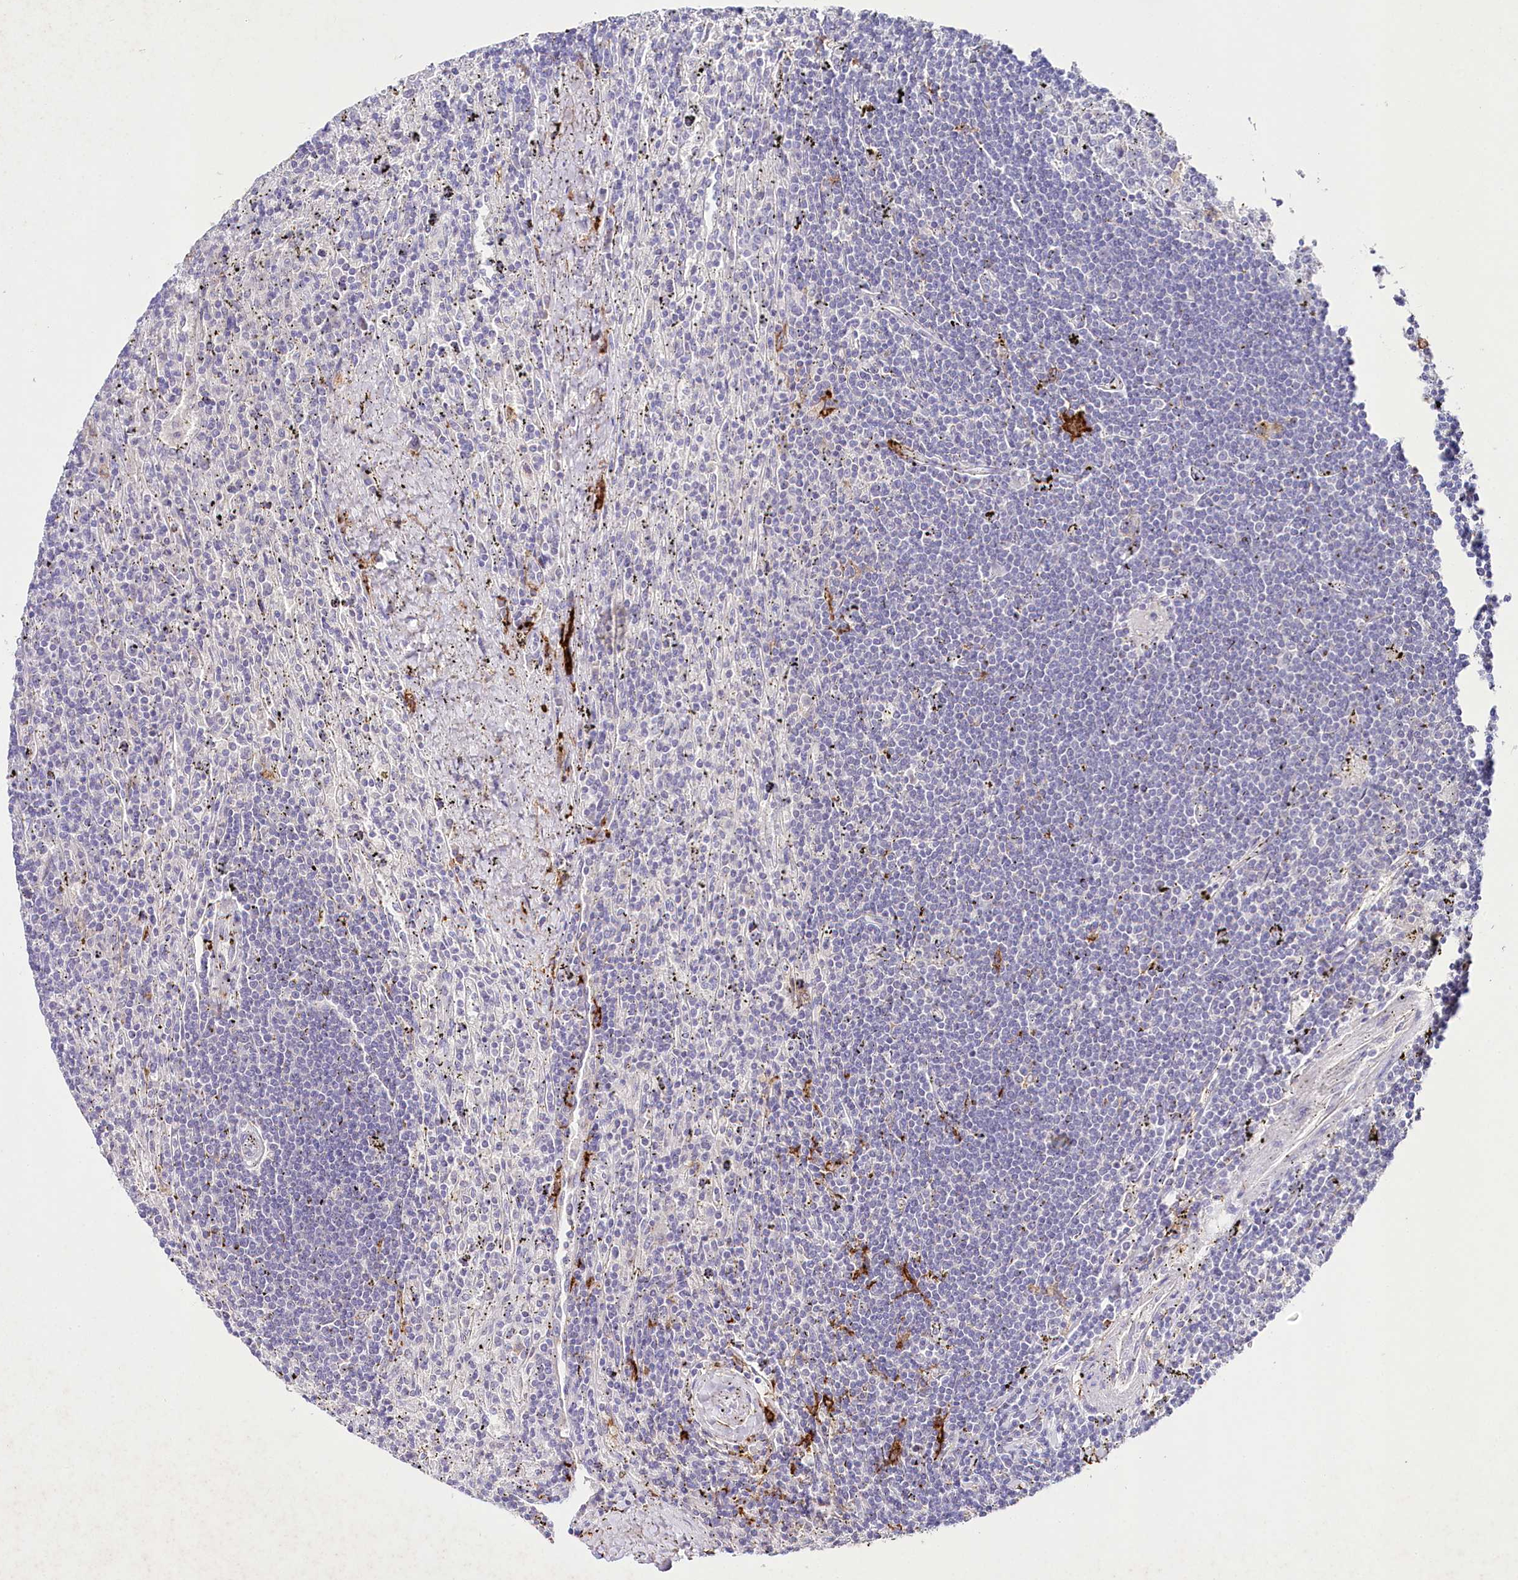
{"staining": {"intensity": "negative", "quantity": "none", "location": "none"}, "tissue": "lymphoma", "cell_type": "Tumor cells", "image_type": "cancer", "snomed": [{"axis": "morphology", "description": "Malignant lymphoma, non-Hodgkin's type, Low grade"}, {"axis": "topography", "description": "Spleen"}], "caption": "Immunohistochemistry of human lymphoma shows no expression in tumor cells. Brightfield microscopy of immunohistochemistry stained with DAB (3,3'-diaminobenzidine) (brown) and hematoxylin (blue), captured at high magnification.", "gene": "CLEC4M", "patient": {"sex": "male", "age": 76}}